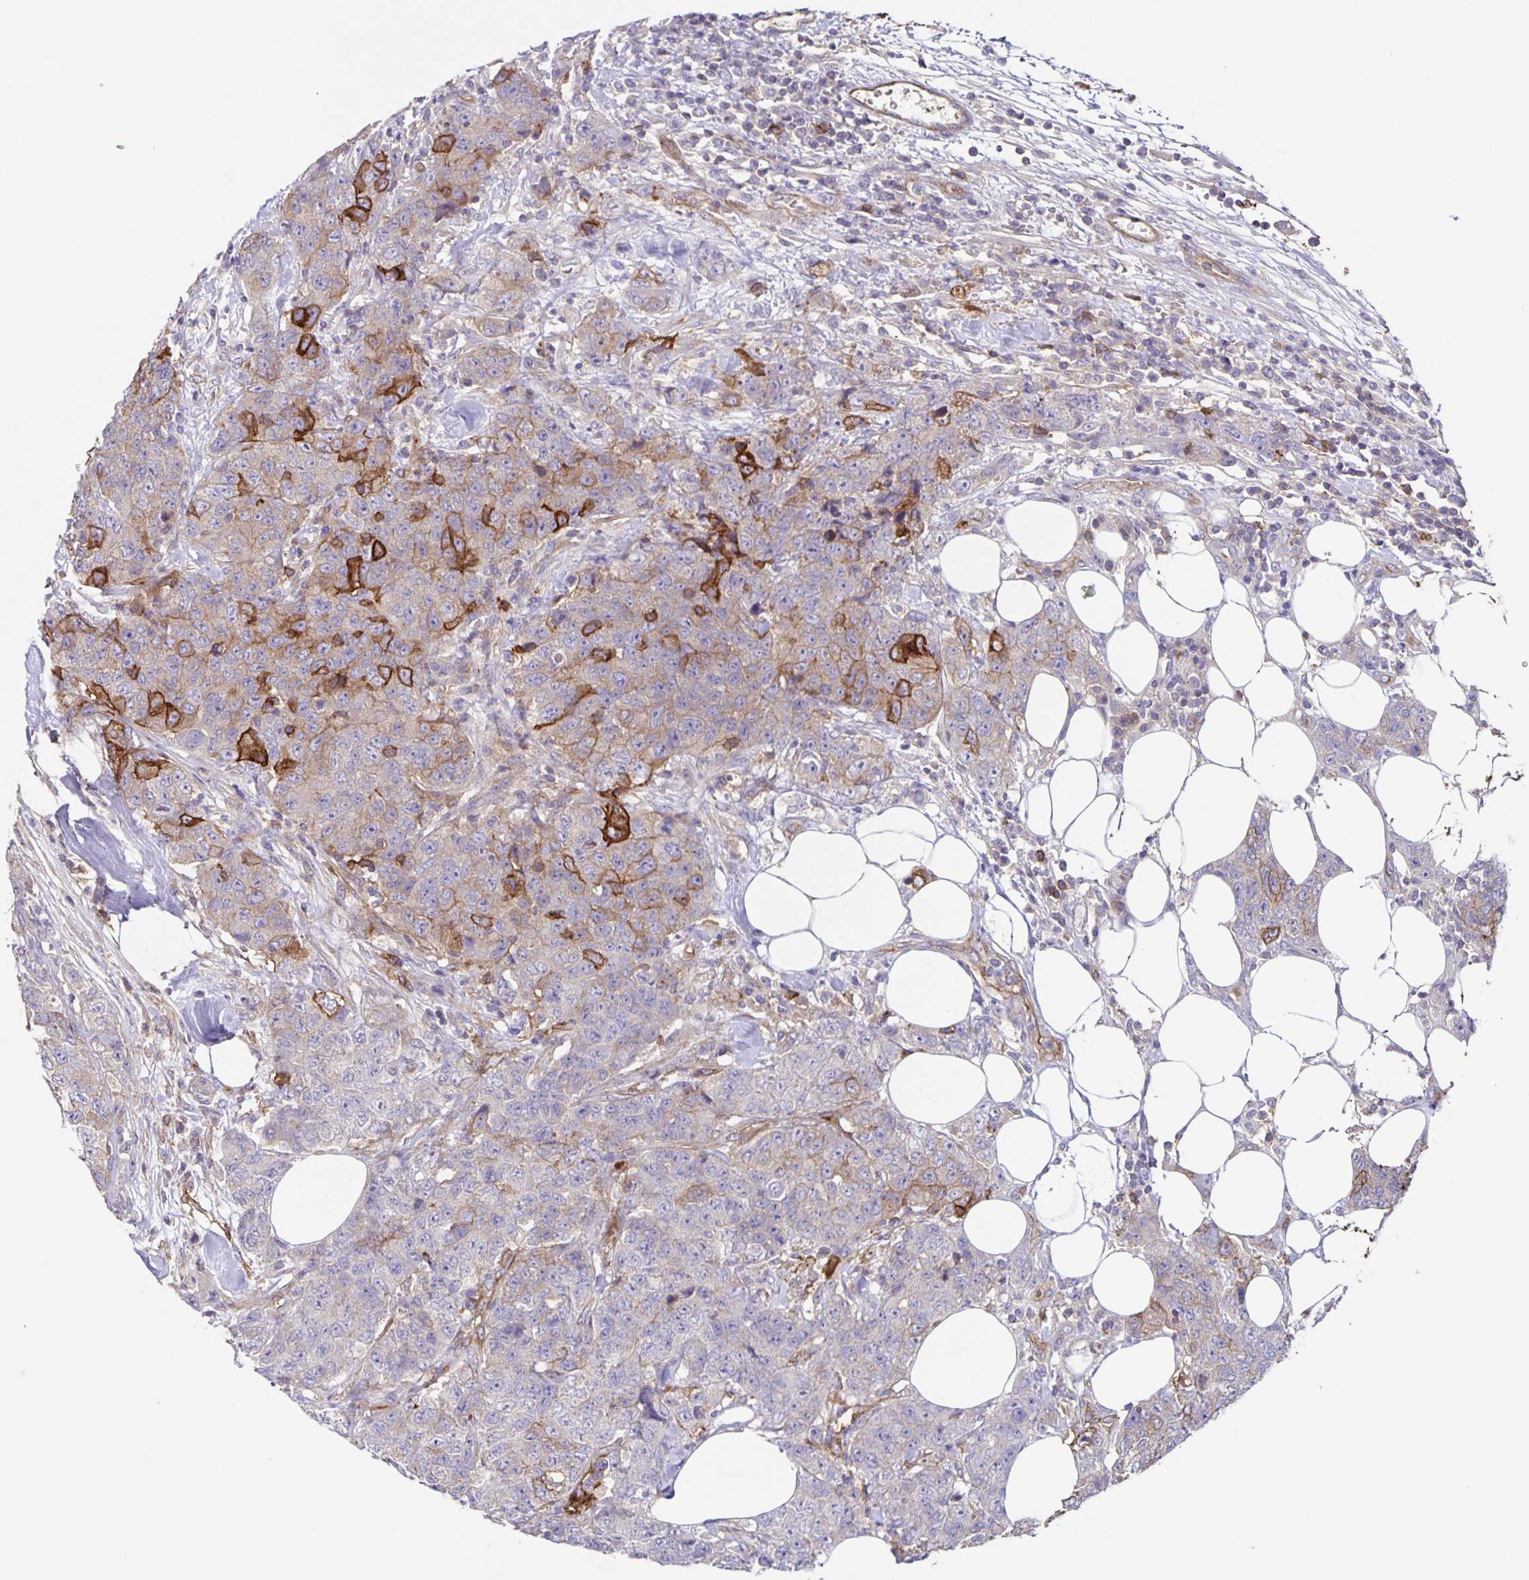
{"staining": {"intensity": "strong", "quantity": "<25%", "location": "cytoplasmic/membranous"}, "tissue": "urothelial cancer", "cell_type": "Tumor cells", "image_type": "cancer", "snomed": [{"axis": "morphology", "description": "Urothelial carcinoma, High grade"}, {"axis": "topography", "description": "Urinary bladder"}], "caption": "IHC staining of high-grade urothelial carcinoma, which displays medium levels of strong cytoplasmic/membranous expression in approximately <25% of tumor cells indicating strong cytoplasmic/membranous protein expression. The staining was performed using DAB (3,3'-diaminobenzidine) (brown) for protein detection and nuclei were counterstained in hematoxylin (blue).", "gene": "ITGA2", "patient": {"sex": "female", "age": 78}}